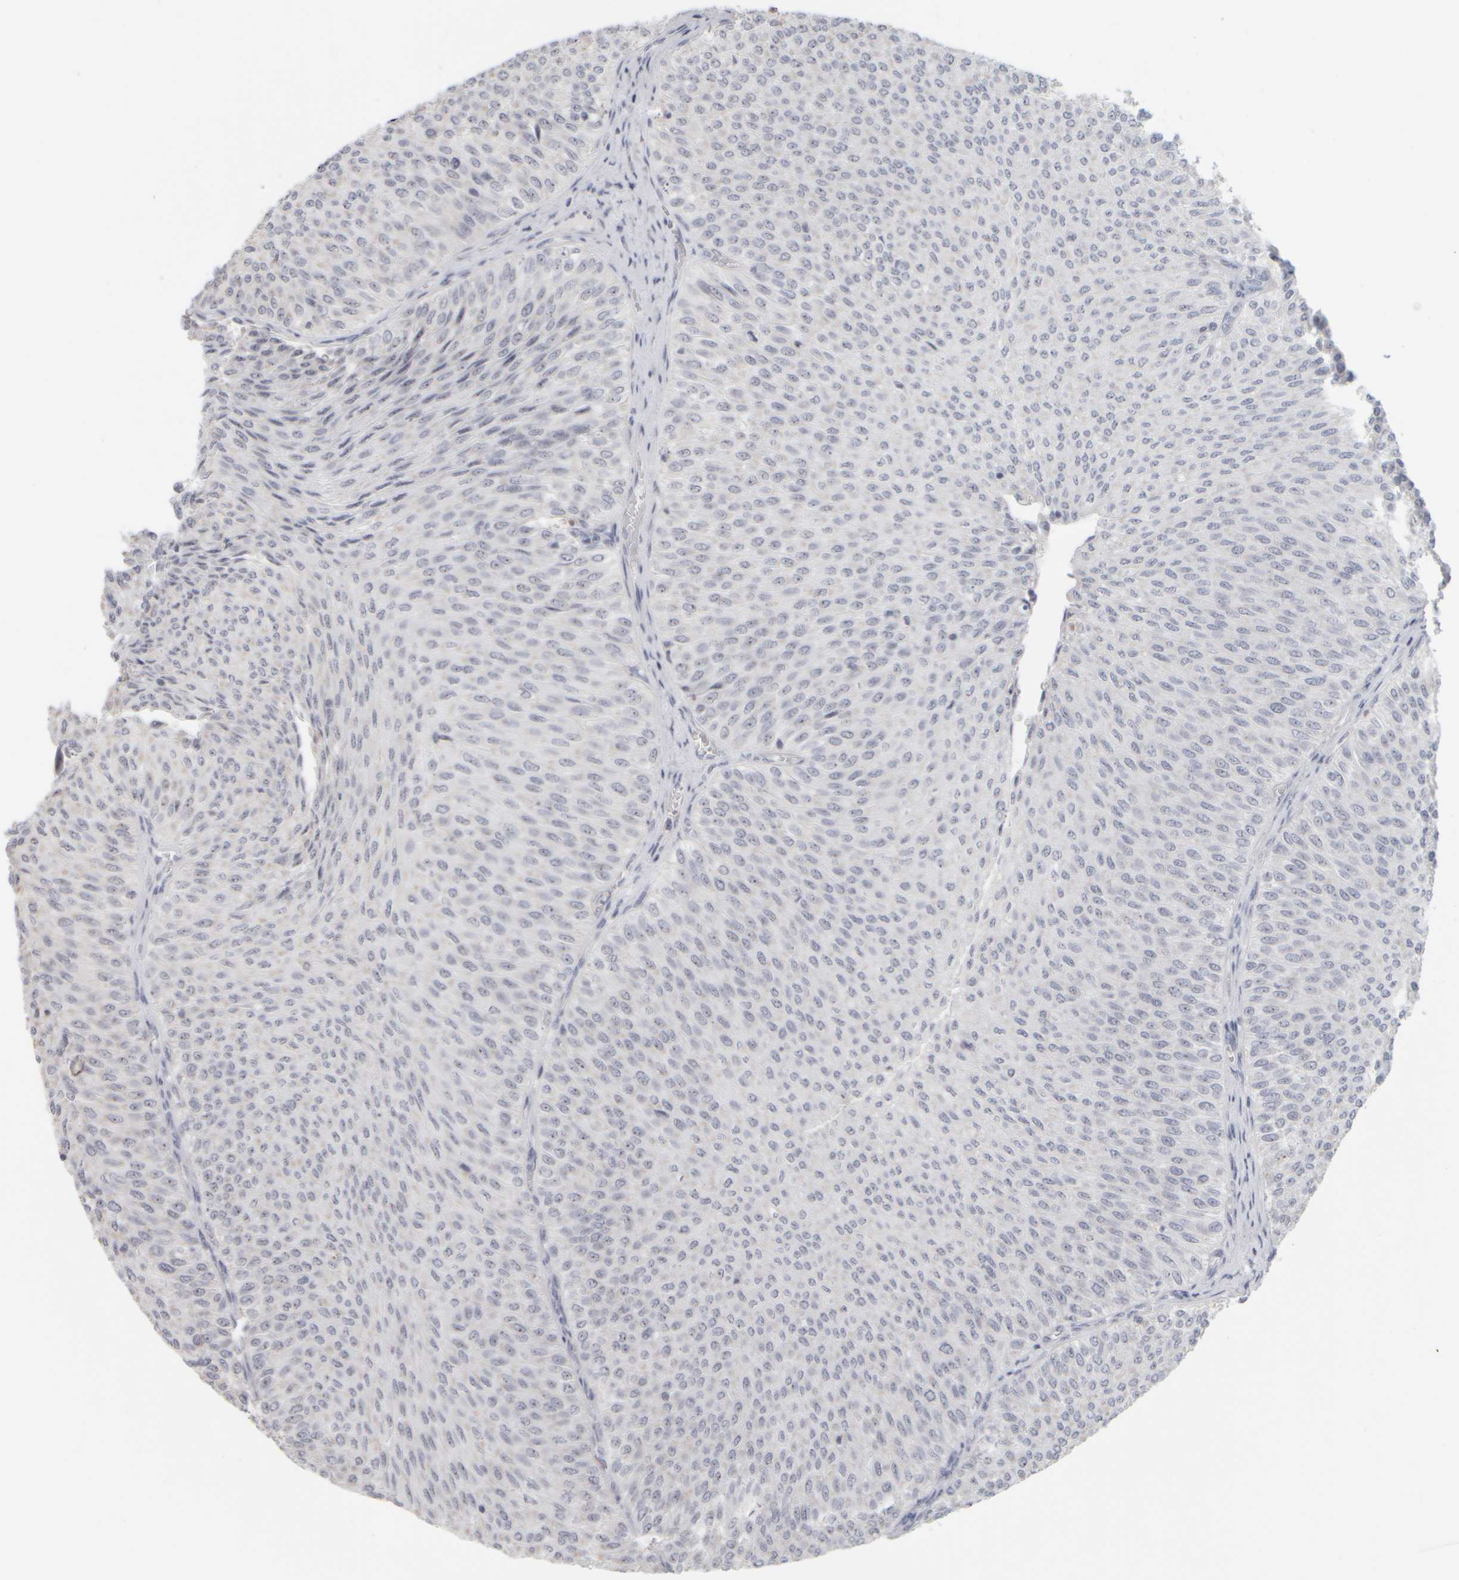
{"staining": {"intensity": "moderate", "quantity": "25%-75%", "location": "nuclear"}, "tissue": "urothelial cancer", "cell_type": "Tumor cells", "image_type": "cancer", "snomed": [{"axis": "morphology", "description": "Urothelial carcinoma, Low grade"}, {"axis": "topography", "description": "Urinary bladder"}], "caption": "A high-resolution micrograph shows IHC staining of low-grade urothelial carcinoma, which demonstrates moderate nuclear staining in about 25%-75% of tumor cells. (IHC, brightfield microscopy, high magnification).", "gene": "DCXR", "patient": {"sex": "male", "age": 78}}